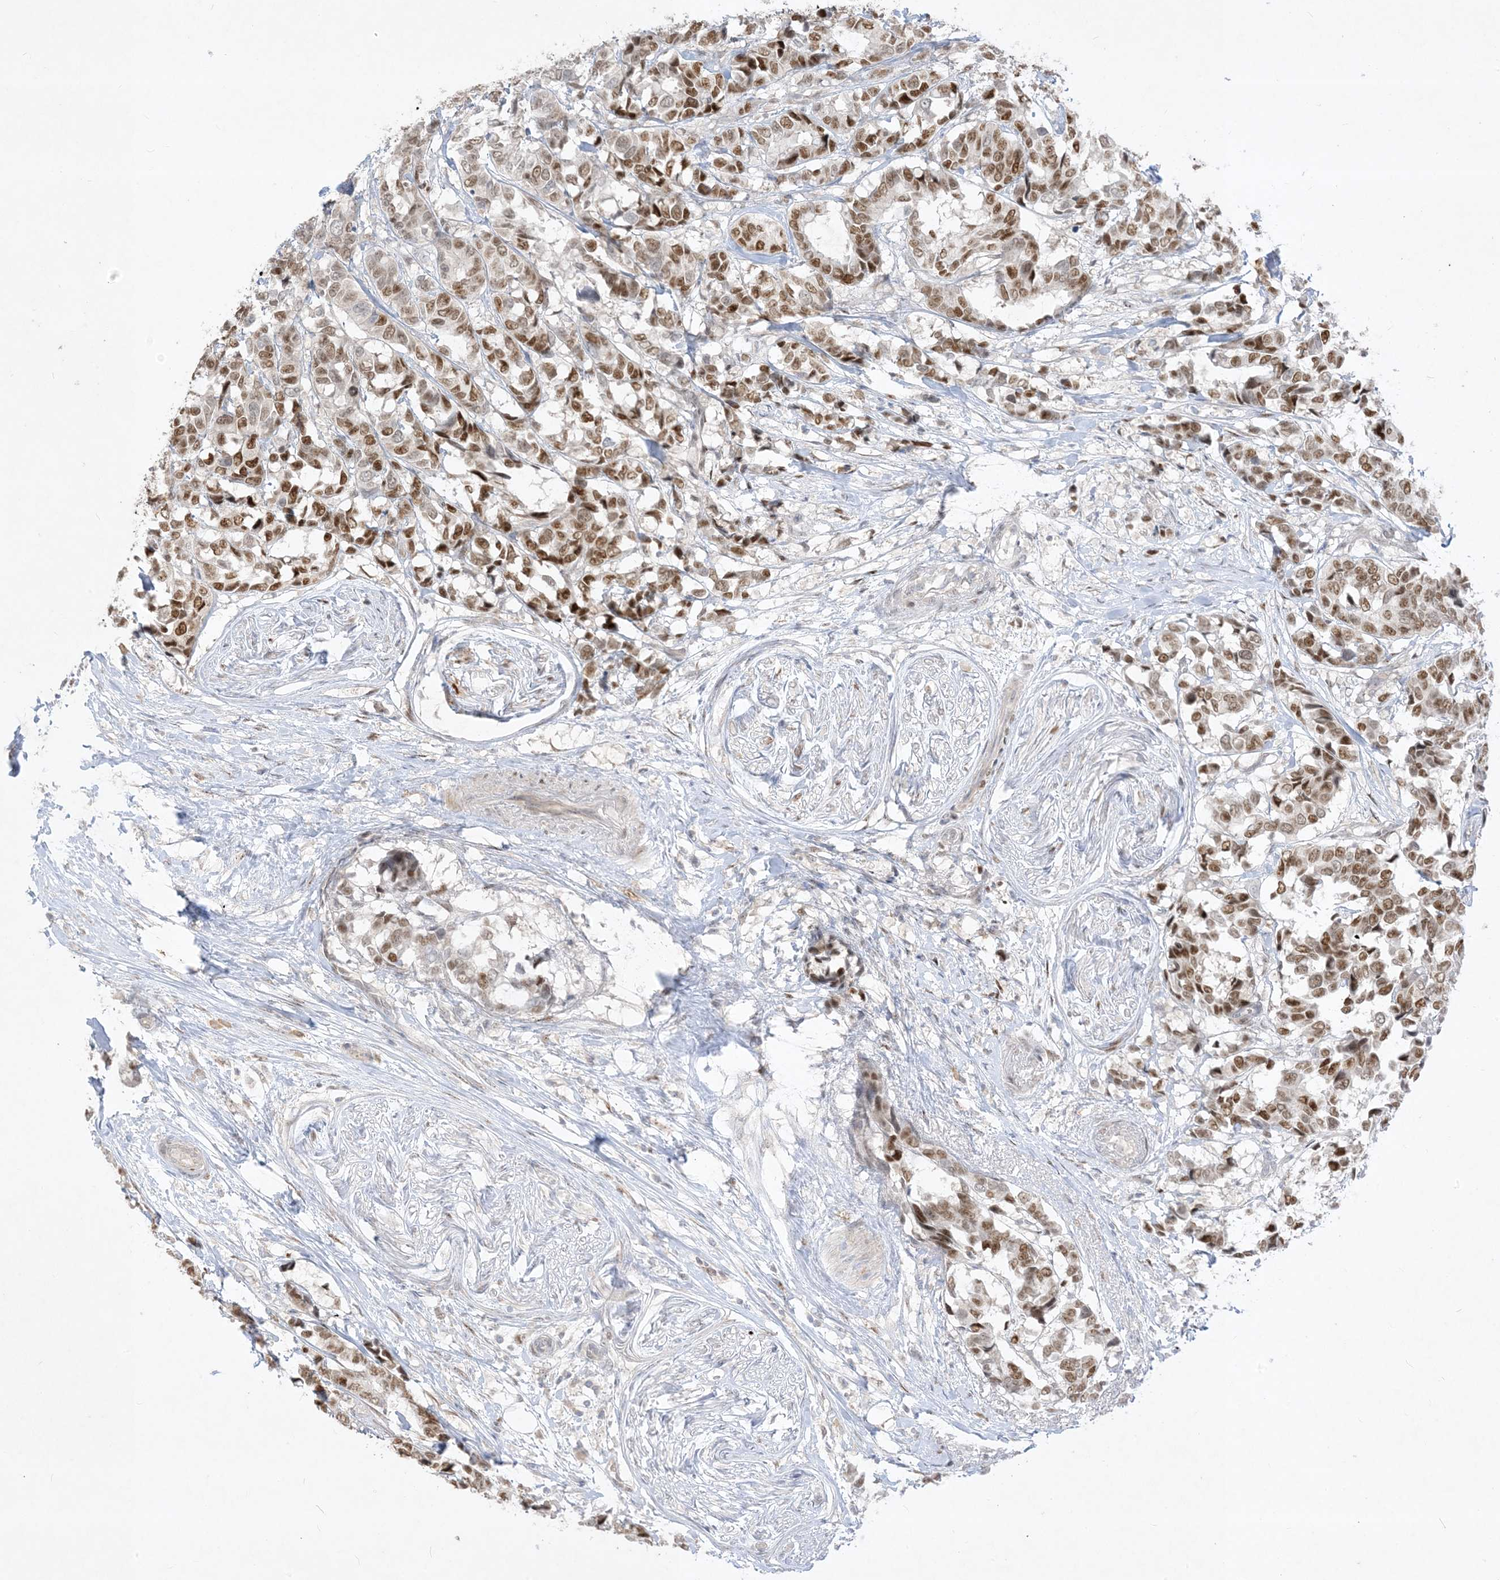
{"staining": {"intensity": "strong", "quantity": "25%-75%", "location": "nuclear"}, "tissue": "breast cancer", "cell_type": "Tumor cells", "image_type": "cancer", "snomed": [{"axis": "morphology", "description": "Duct carcinoma"}, {"axis": "topography", "description": "Breast"}], "caption": "Immunohistochemical staining of breast cancer (infiltrating ductal carcinoma) reveals high levels of strong nuclear protein positivity in approximately 25%-75% of tumor cells.", "gene": "BHLHE40", "patient": {"sex": "female", "age": 87}}